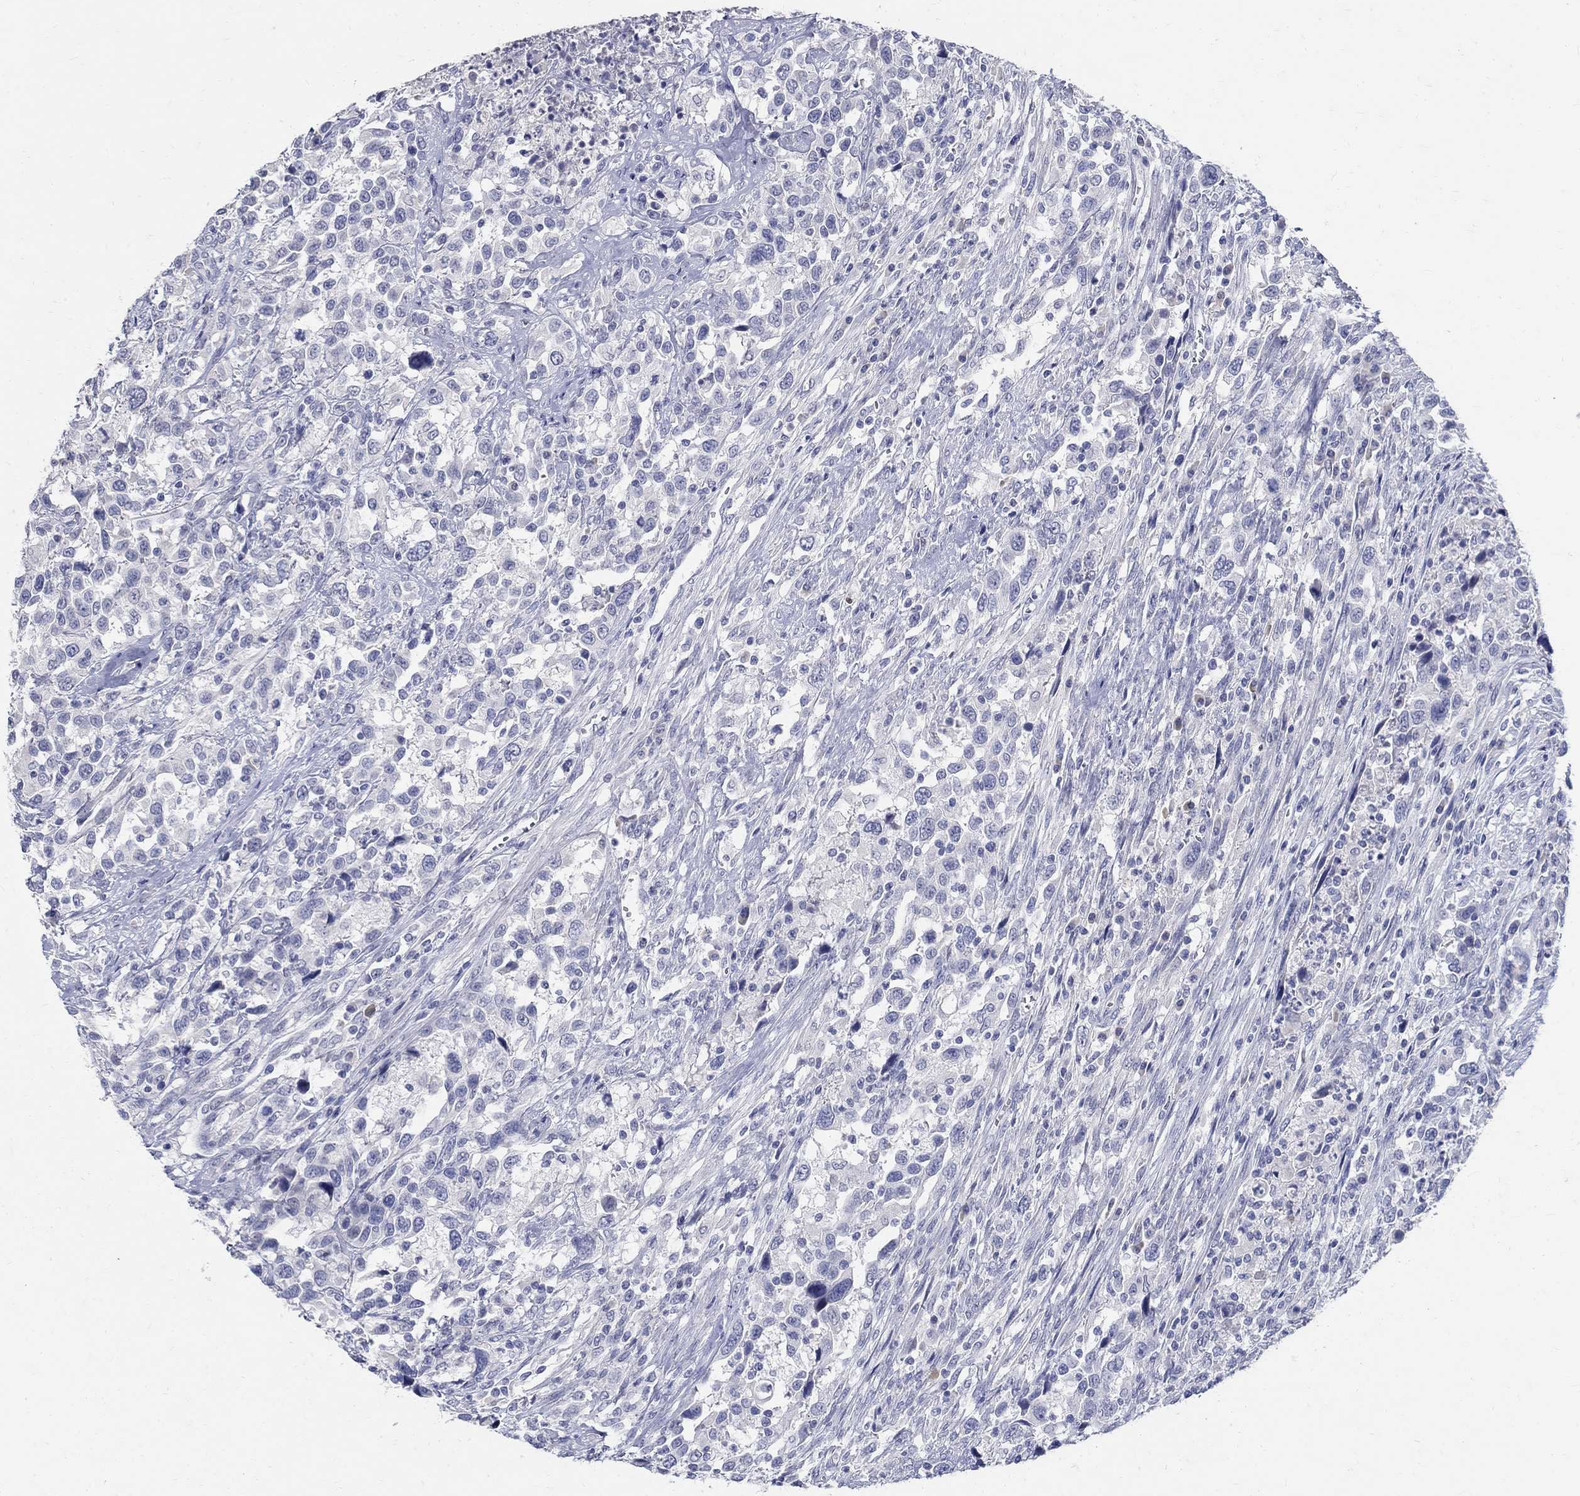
{"staining": {"intensity": "negative", "quantity": "none", "location": "none"}, "tissue": "urothelial cancer", "cell_type": "Tumor cells", "image_type": "cancer", "snomed": [{"axis": "morphology", "description": "Urothelial carcinoma, NOS"}, {"axis": "morphology", "description": "Urothelial carcinoma, High grade"}, {"axis": "topography", "description": "Urinary bladder"}], "caption": "Immunohistochemistry of transitional cell carcinoma reveals no staining in tumor cells.", "gene": "SOX2", "patient": {"sex": "female", "age": 64}}